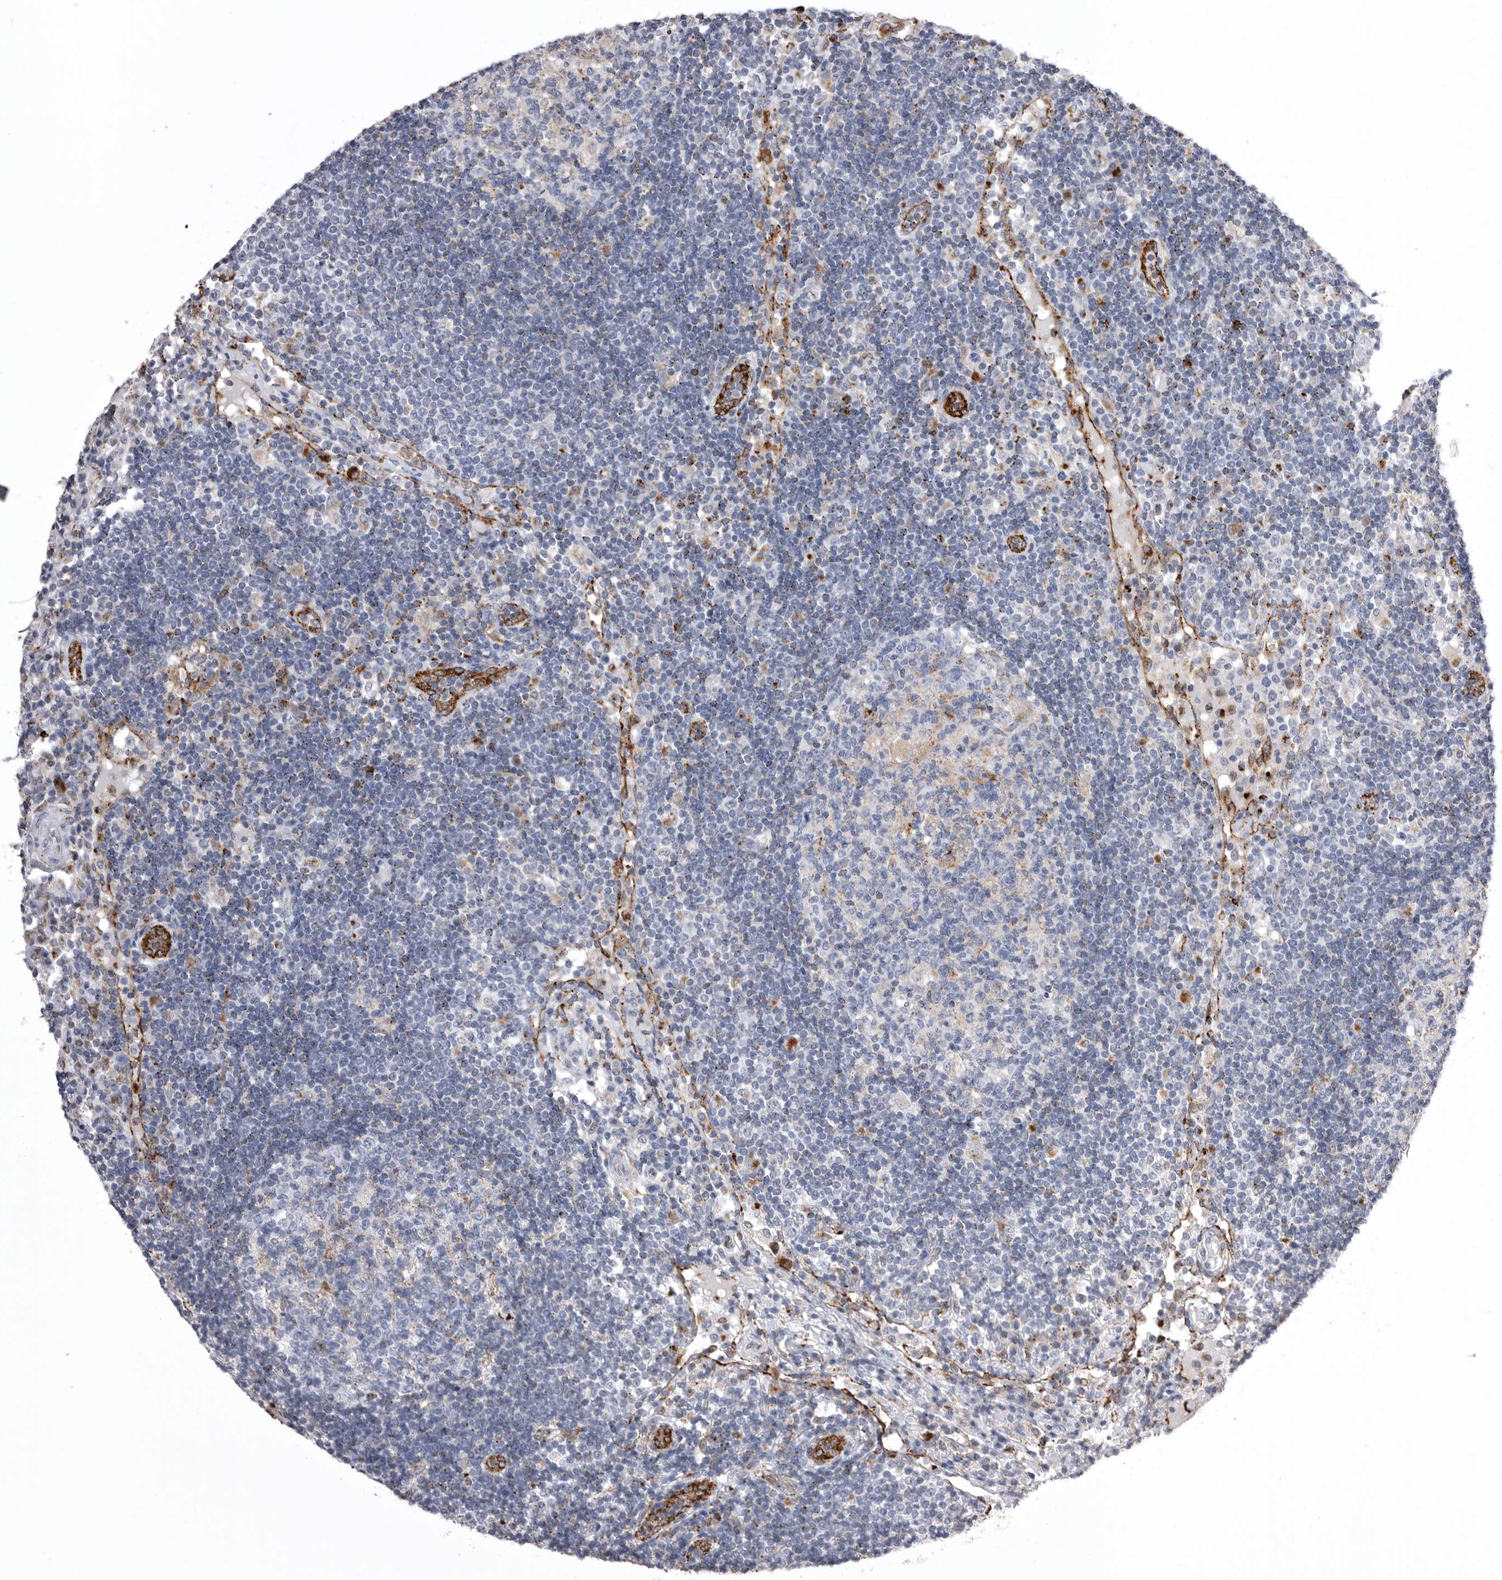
{"staining": {"intensity": "weak", "quantity": "<25%", "location": "cytoplasmic/membranous"}, "tissue": "lymph node", "cell_type": "Germinal center cells", "image_type": "normal", "snomed": [{"axis": "morphology", "description": "Normal tissue, NOS"}, {"axis": "topography", "description": "Lymph node"}], "caption": "Immunohistochemistry of unremarkable lymph node demonstrates no staining in germinal center cells.", "gene": "PSPN", "patient": {"sex": "female", "age": 53}}